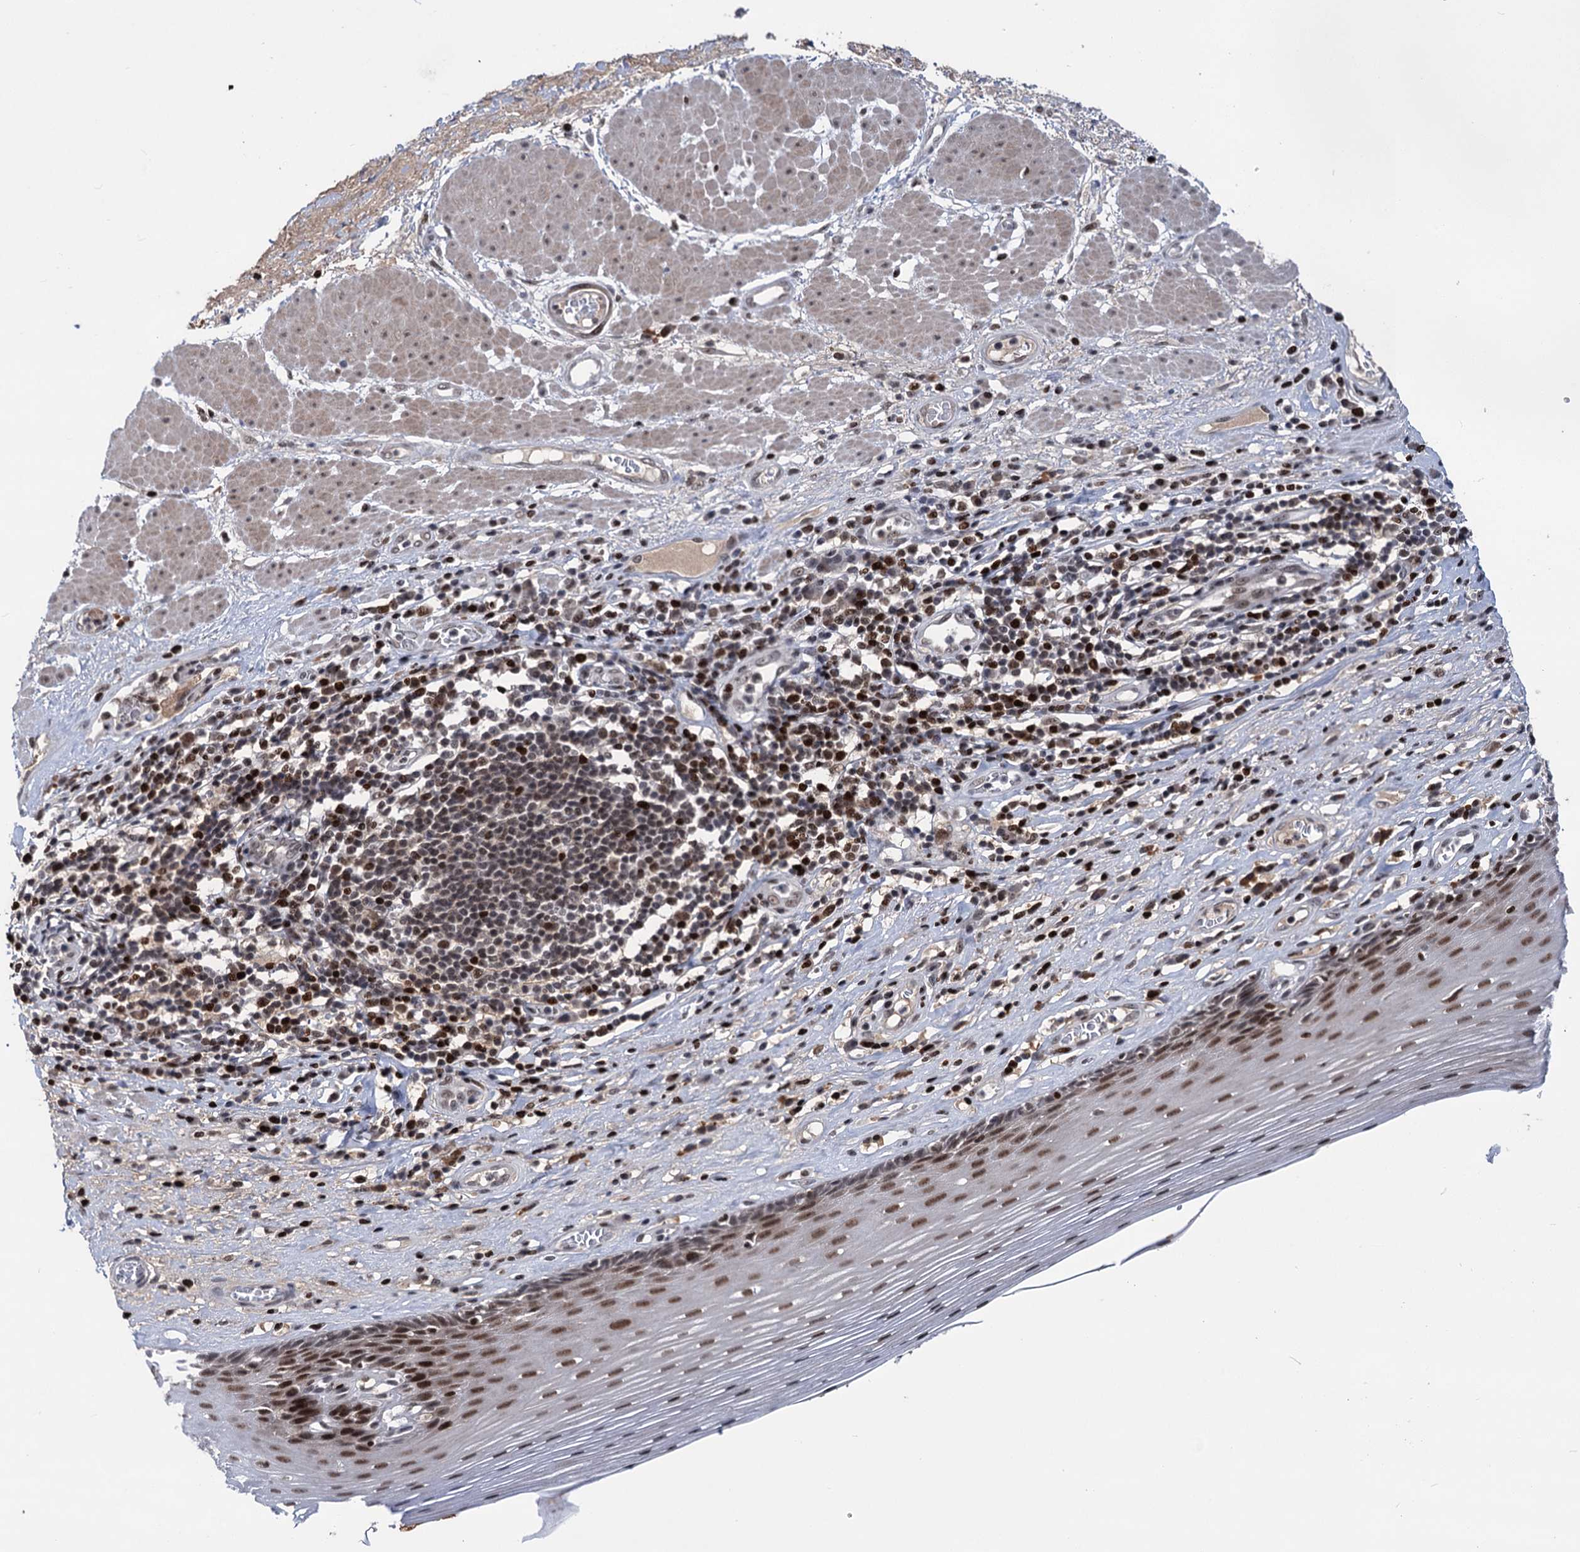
{"staining": {"intensity": "moderate", "quantity": ">75%", "location": "nuclear"}, "tissue": "esophagus", "cell_type": "Squamous epithelial cells", "image_type": "normal", "snomed": [{"axis": "morphology", "description": "Normal tissue, NOS"}, {"axis": "topography", "description": "Esophagus"}], "caption": "Protein expression analysis of normal human esophagus reveals moderate nuclear expression in about >75% of squamous epithelial cells. Immunohistochemistry (ihc) stains the protein of interest in brown and the nuclei are stained blue.", "gene": "ZCCHC10", "patient": {"sex": "male", "age": 62}}